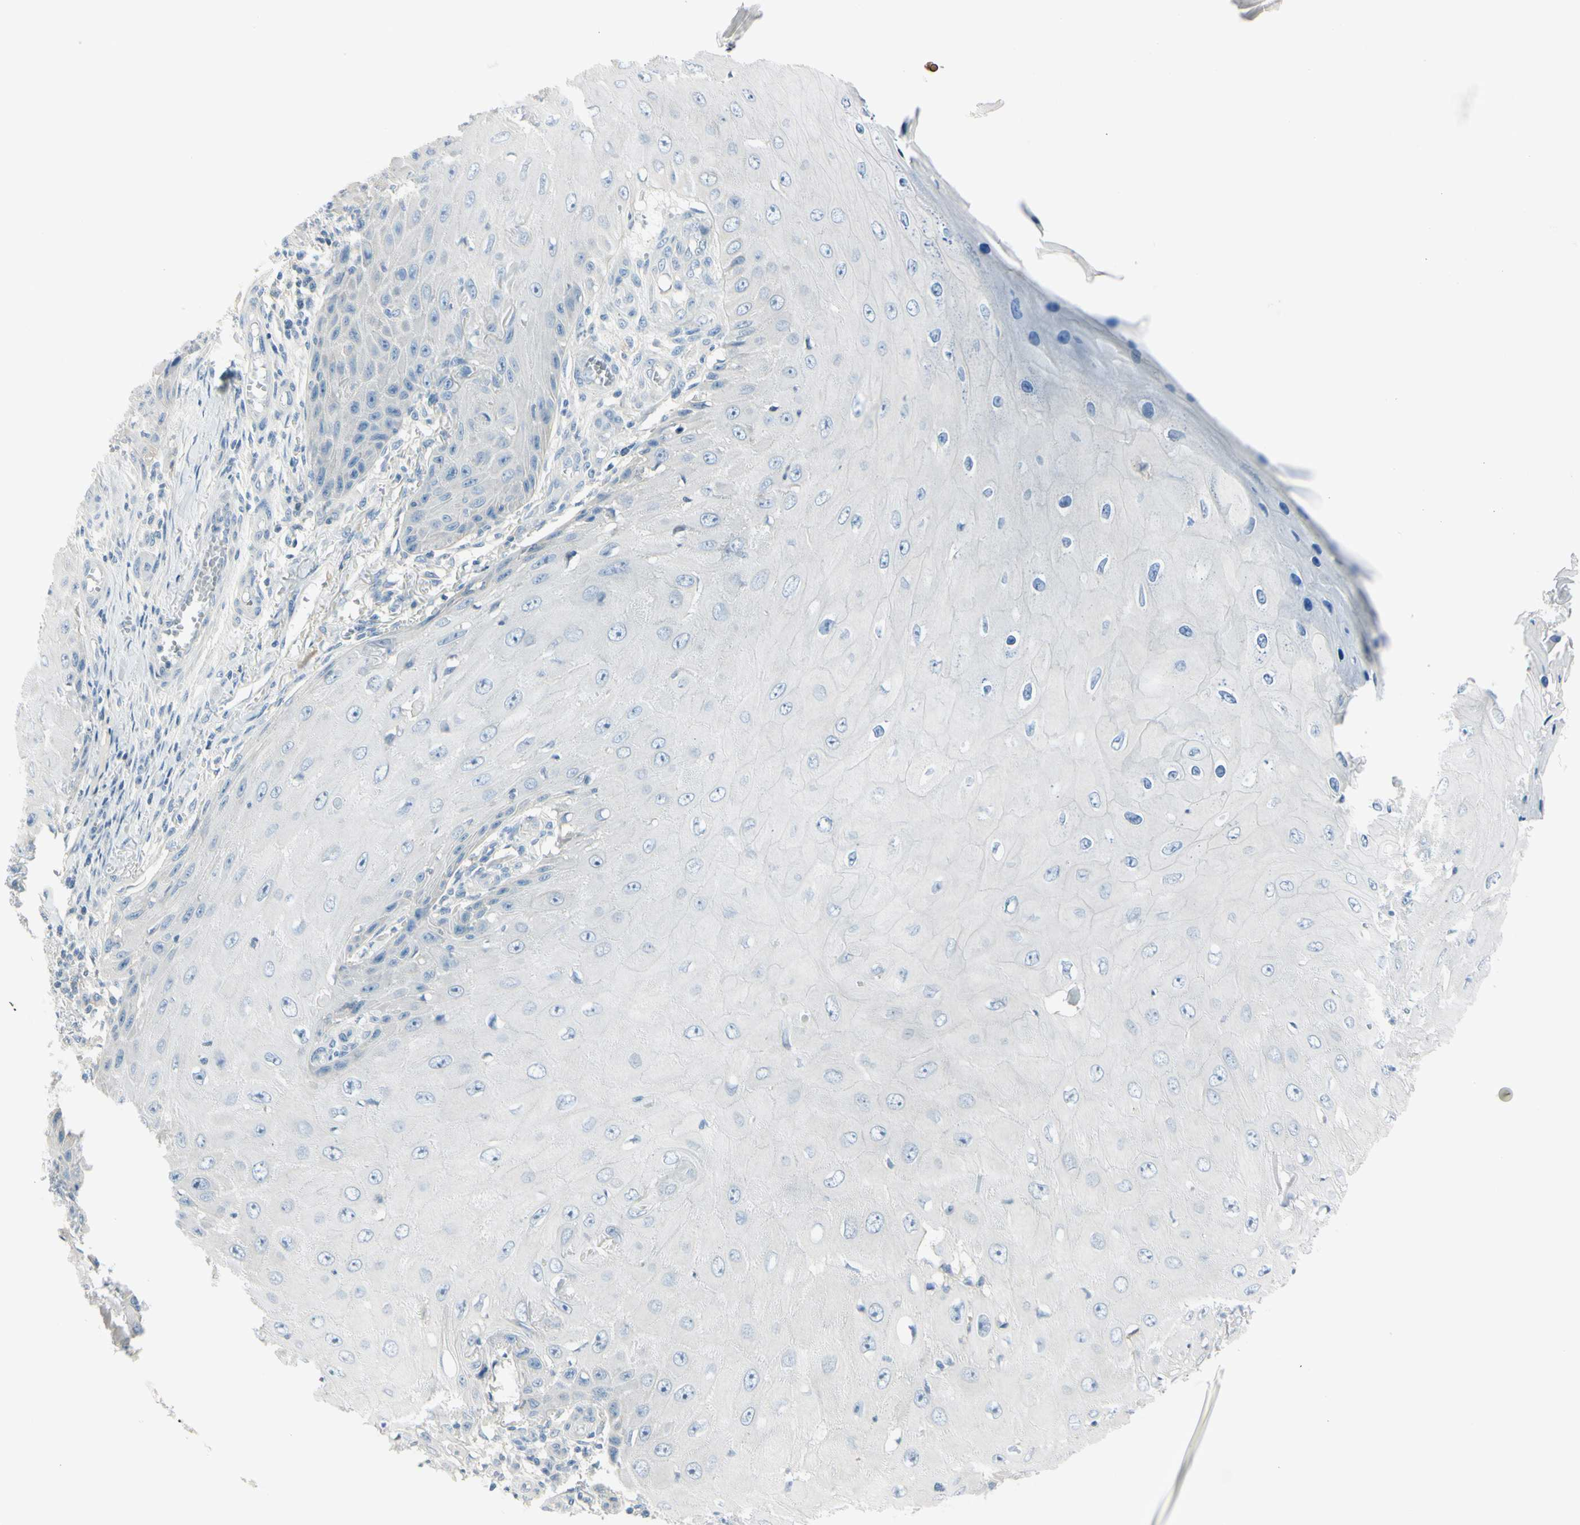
{"staining": {"intensity": "negative", "quantity": "none", "location": "none"}, "tissue": "skin cancer", "cell_type": "Tumor cells", "image_type": "cancer", "snomed": [{"axis": "morphology", "description": "Squamous cell carcinoma, NOS"}, {"axis": "topography", "description": "Skin"}], "caption": "Protein analysis of skin cancer (squamous cell carcinoma) exhibits no significant staining in tumor cells.", "gene": "ASB9", "patient": {"sex": "female", "age": 73}}